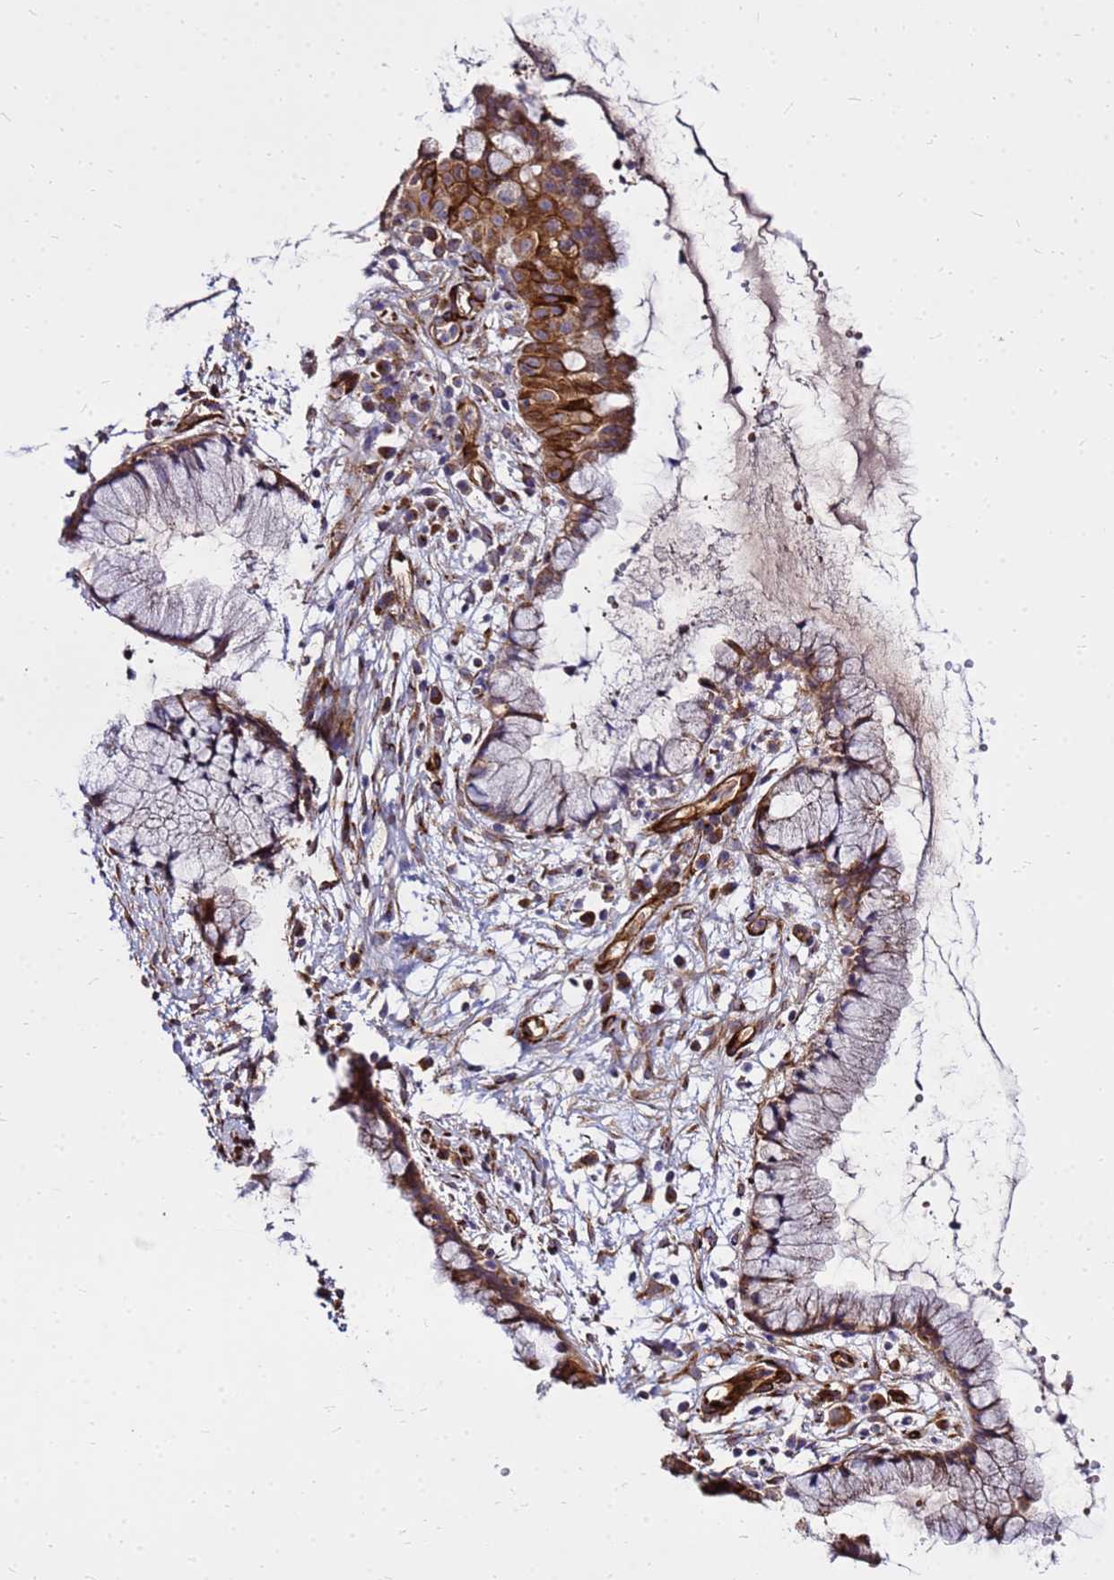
{"staining": {"intensity": "strong", "quantity": "<25%", "location": "cytoplasmic/membranous"}, "tissue": "cervix", "cell_type": "Glandular cells", "image_type": "normal", "snomed": [{"axis": "morphology", "description": "Normal tissue, NOS"}, {"axis": "topography", "description": "Cervix"}], "caption": "Protein staining of unremarkable cervix shows strong cytoplasmic/membranous staining in about <25% of glandular cells. (DAB IHC, brown staining for protein, blue staining for nuclei).", "gene": "WWC2", "patient": {"sex": "female", "age": 42}}